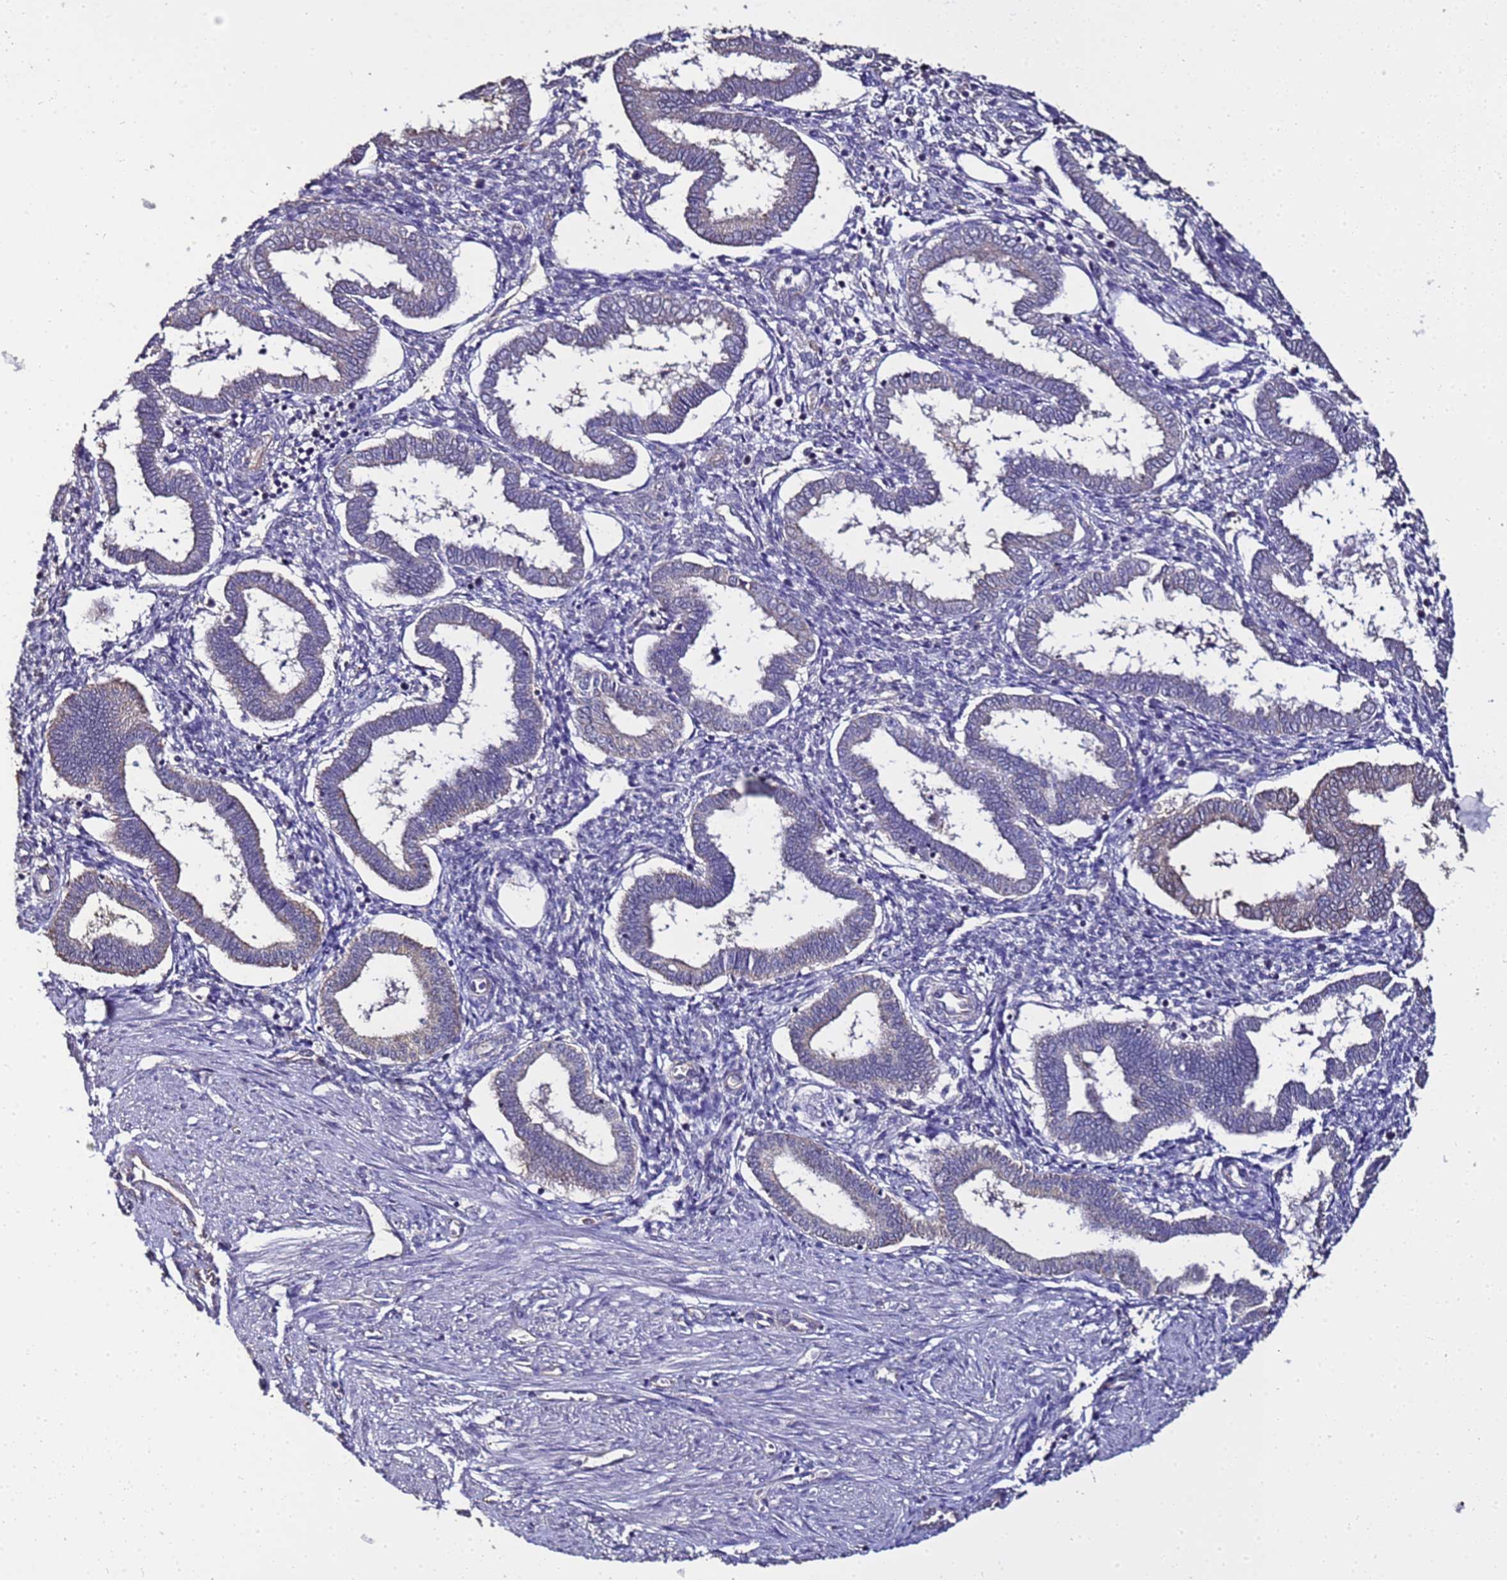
{"staining": {"intensity": "negative", "quantity": "none", "location": "none"}, "tissue": "endometrium", "cell_type": "Cells in endometrial stroma", "image_type": "normal", "snomed": [{"axis": "morphology", "description": "Normal tissue, NOS"}, {"axis": "topography", "description": "Endometrium"}], "caption": "This is a image of immunohistochemistry (IHC) staining of unremarkable endometrium, which shows no expression in cells in endometrial stroma. (Brightfield microscopy of DAB (3,3'-diaminobenzidine) IHC at high magnification).", "gene": "ENOPH1", "patient": {"sex": "female", "age": 24}}